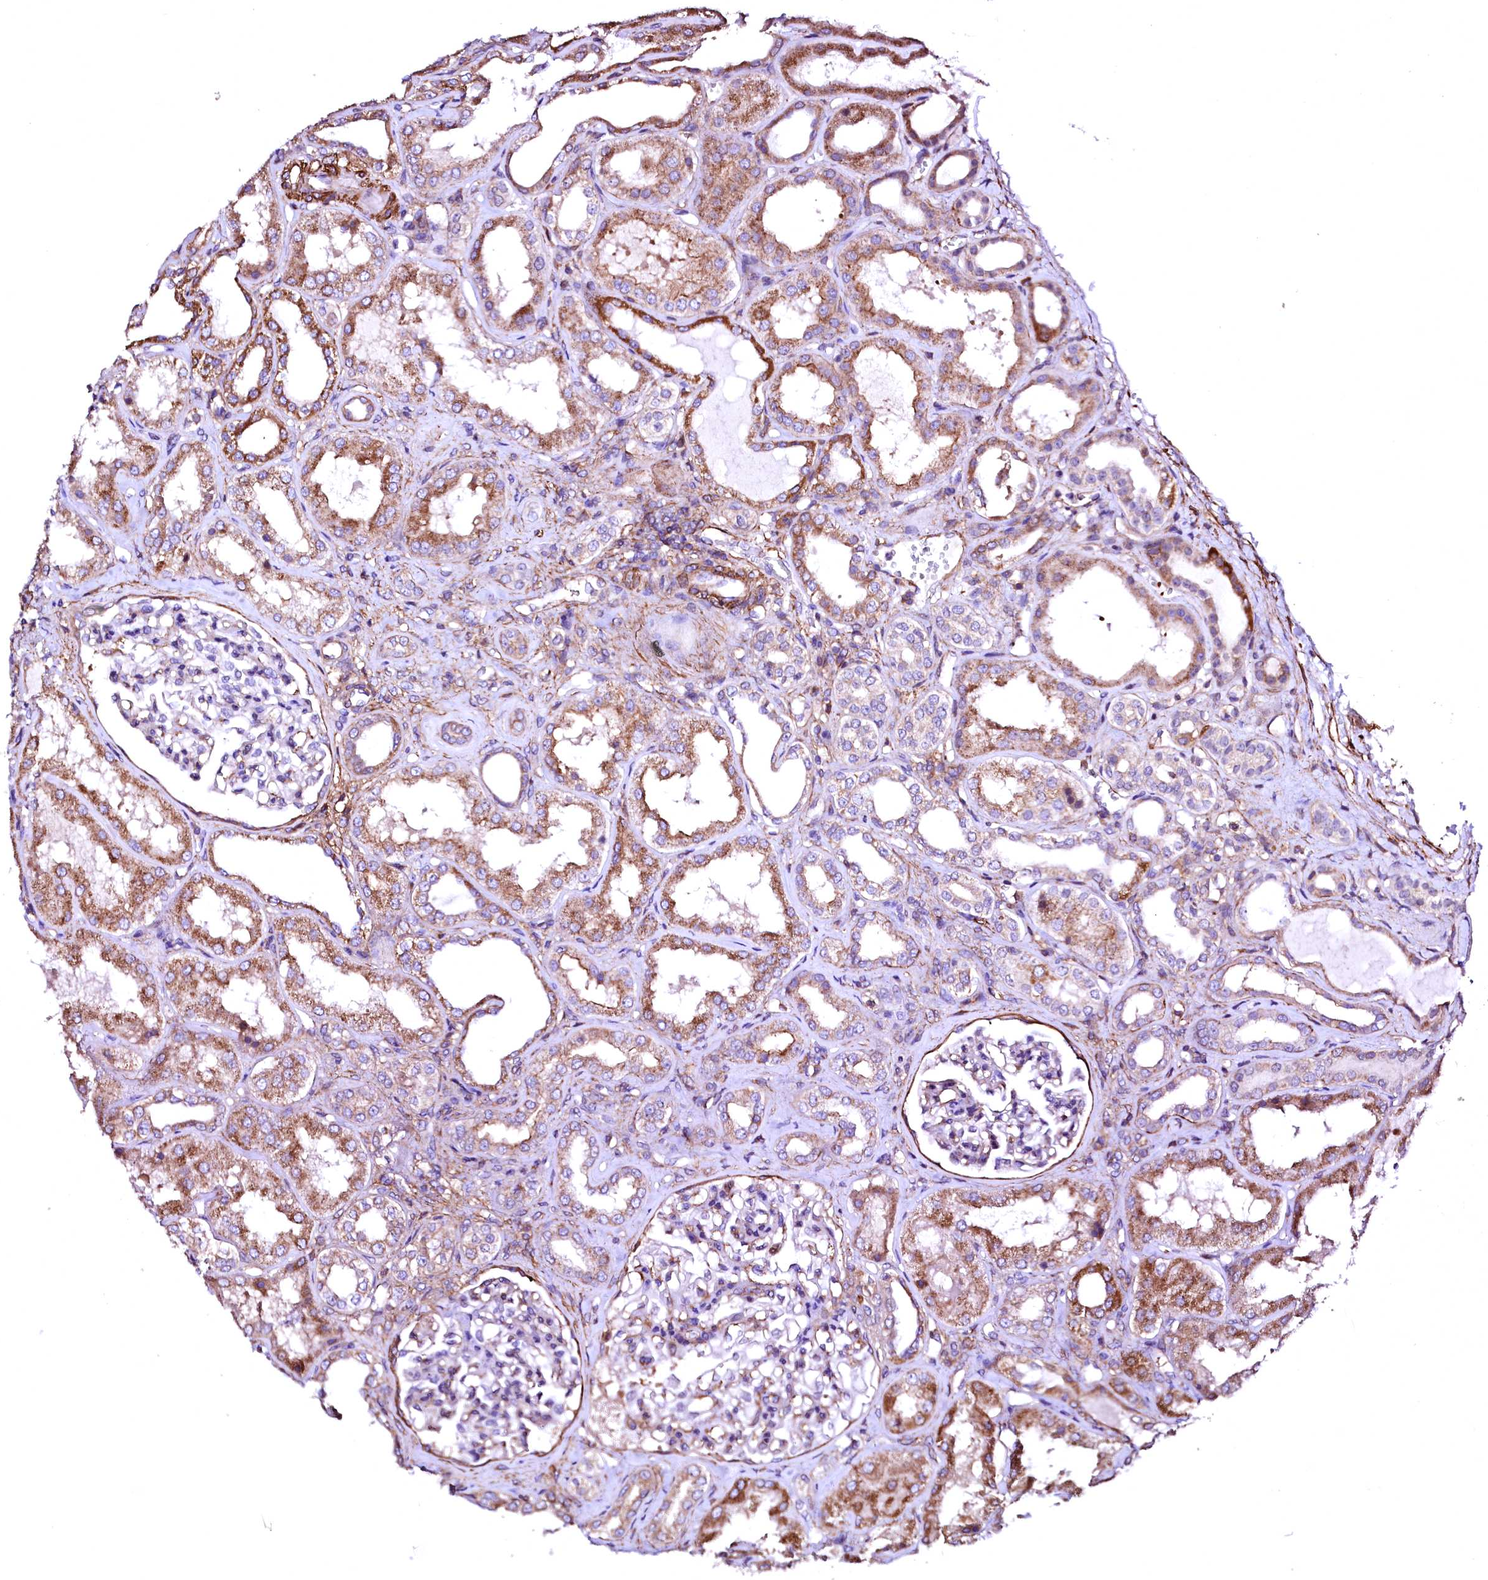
{"staining": {"intensity": "moderate", "quantity": "<25%", "location": "cytoplasmic/membranous"}, "tissue": "kidney", "cell_type": "Cells in glomeruli", "image_type": "normal", "snomed": [{"axis": "morphology", "description": "Normal tissue, NOS"}, {"axis": "topography", "description": "Kidney"}], "caption": "This is an image of immunohistochemistry staining of benign kidney, which shows moderate positivity in the cytoplasmic/membranous of cells in glomeruli.", "gene": "GPR176", "patient": {"sex": "female", "age": 56}}